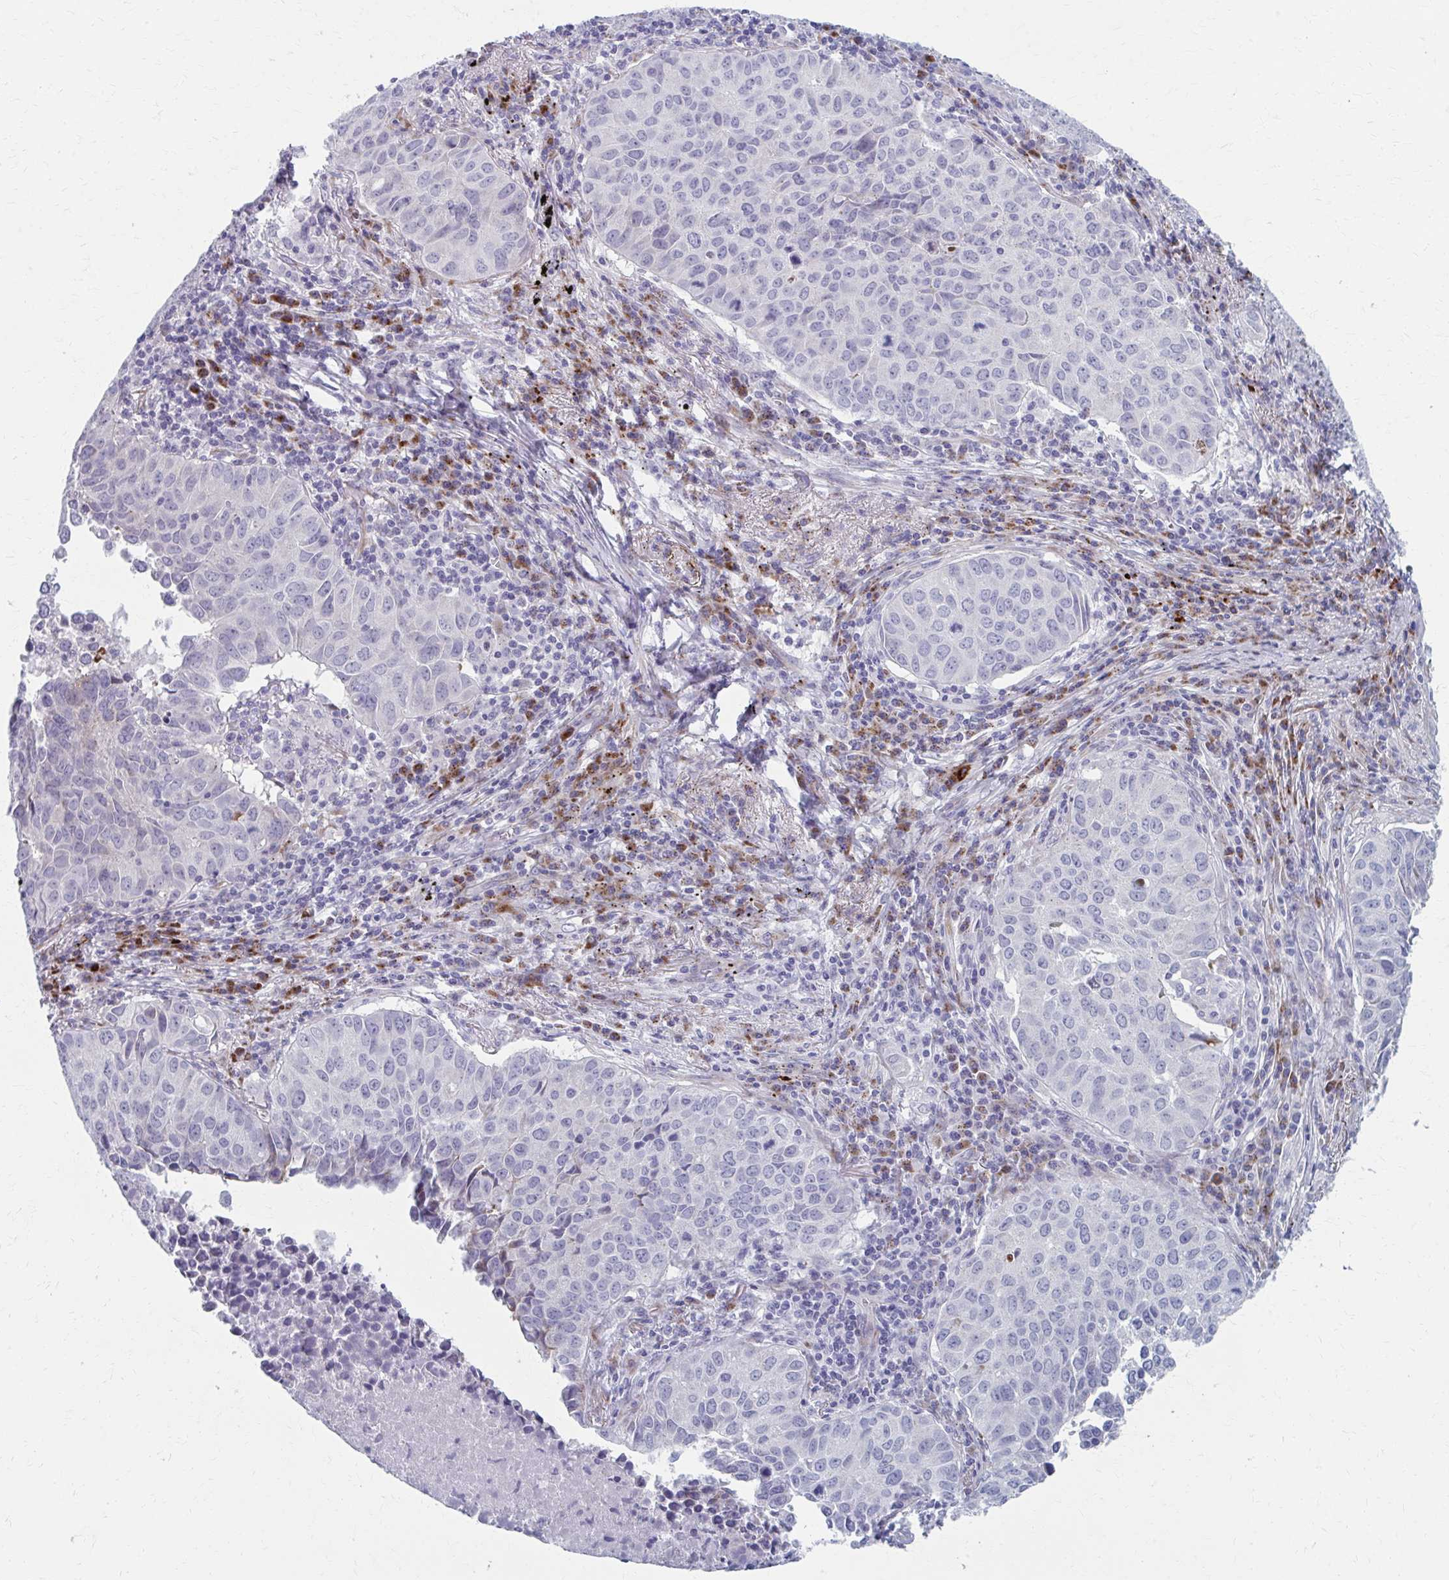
{"staining": {"intensity": "negative", "quantity": "none", "location": "none"}, "tissue": "lung cancer", "cell_type": "Tumor cells", "image_type": "cancer", "snomed": [{"axis": "morphology", "description": "Adenocarcinoma, NOS"}, {"axis": "topography", "description": "Lung"}], "caption": "DAB (3,3'-diaminobenzidine) immunohistochemical staining of lung adenocarcinoma reveals no significant staining in tumor cells. (DAB (3,3'-diaminobenzidine) IHC visualized using brightfield microscopy, high magnification).", "gene": "OLFM2", "patient": {"sex": "female", "age": 50}}